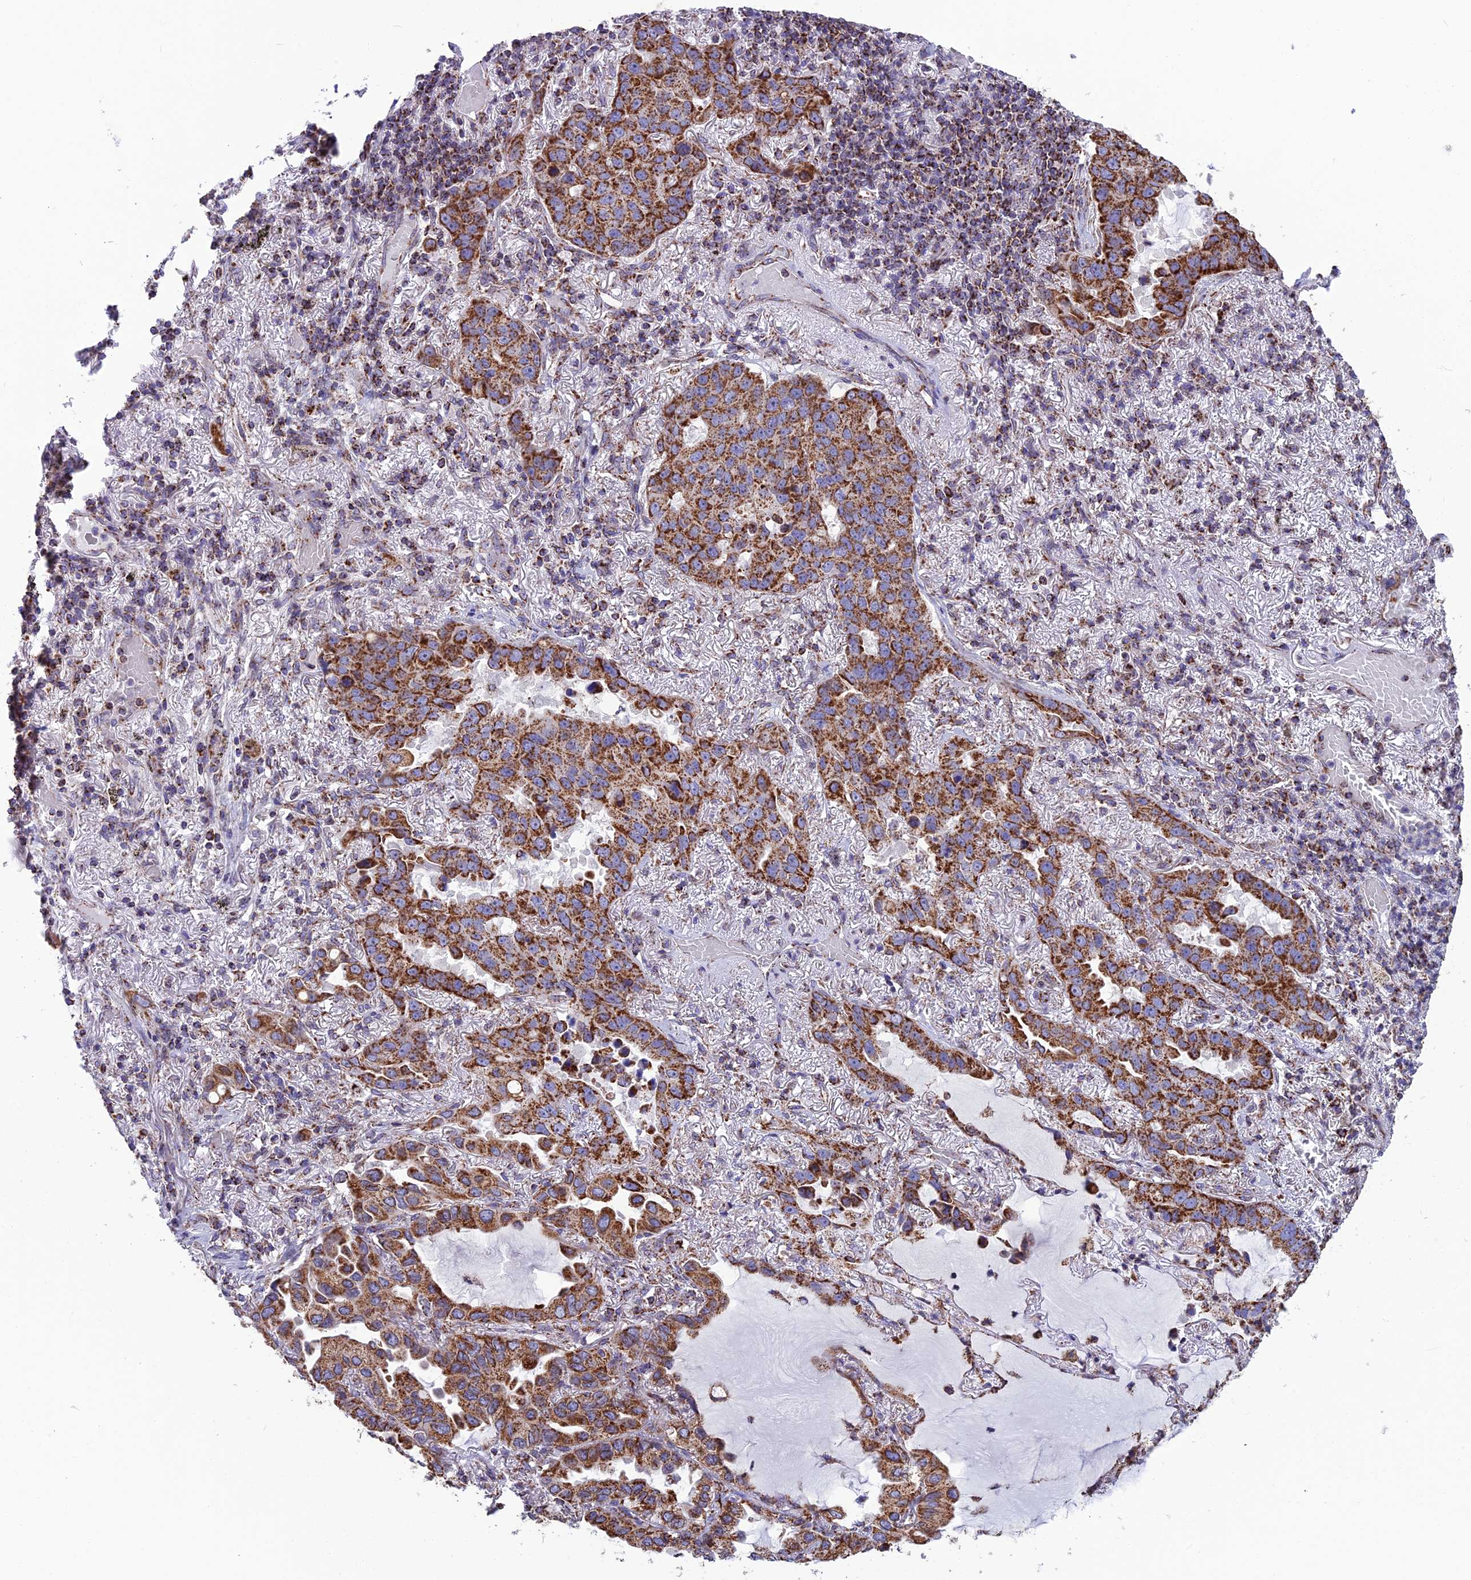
{"staining": {"intensity": "strong", "quantity": ">75%", "location": "cytoplasmic/membranous"}, "tissue": "lung cancer", "cell_type": "Tumor cells", "image_type": "cancer", "snomed": [{"axis": "morphology", "description": "Adenocarcinoma, NOS"}, {"axis": "topography", "description": "Lung"}], "caption": "Human lung cancer stained with a protein marker demonstrates strong staining in tumor cells.", "gene": "CS", "patient": {"sex": "male", "age": 64}}